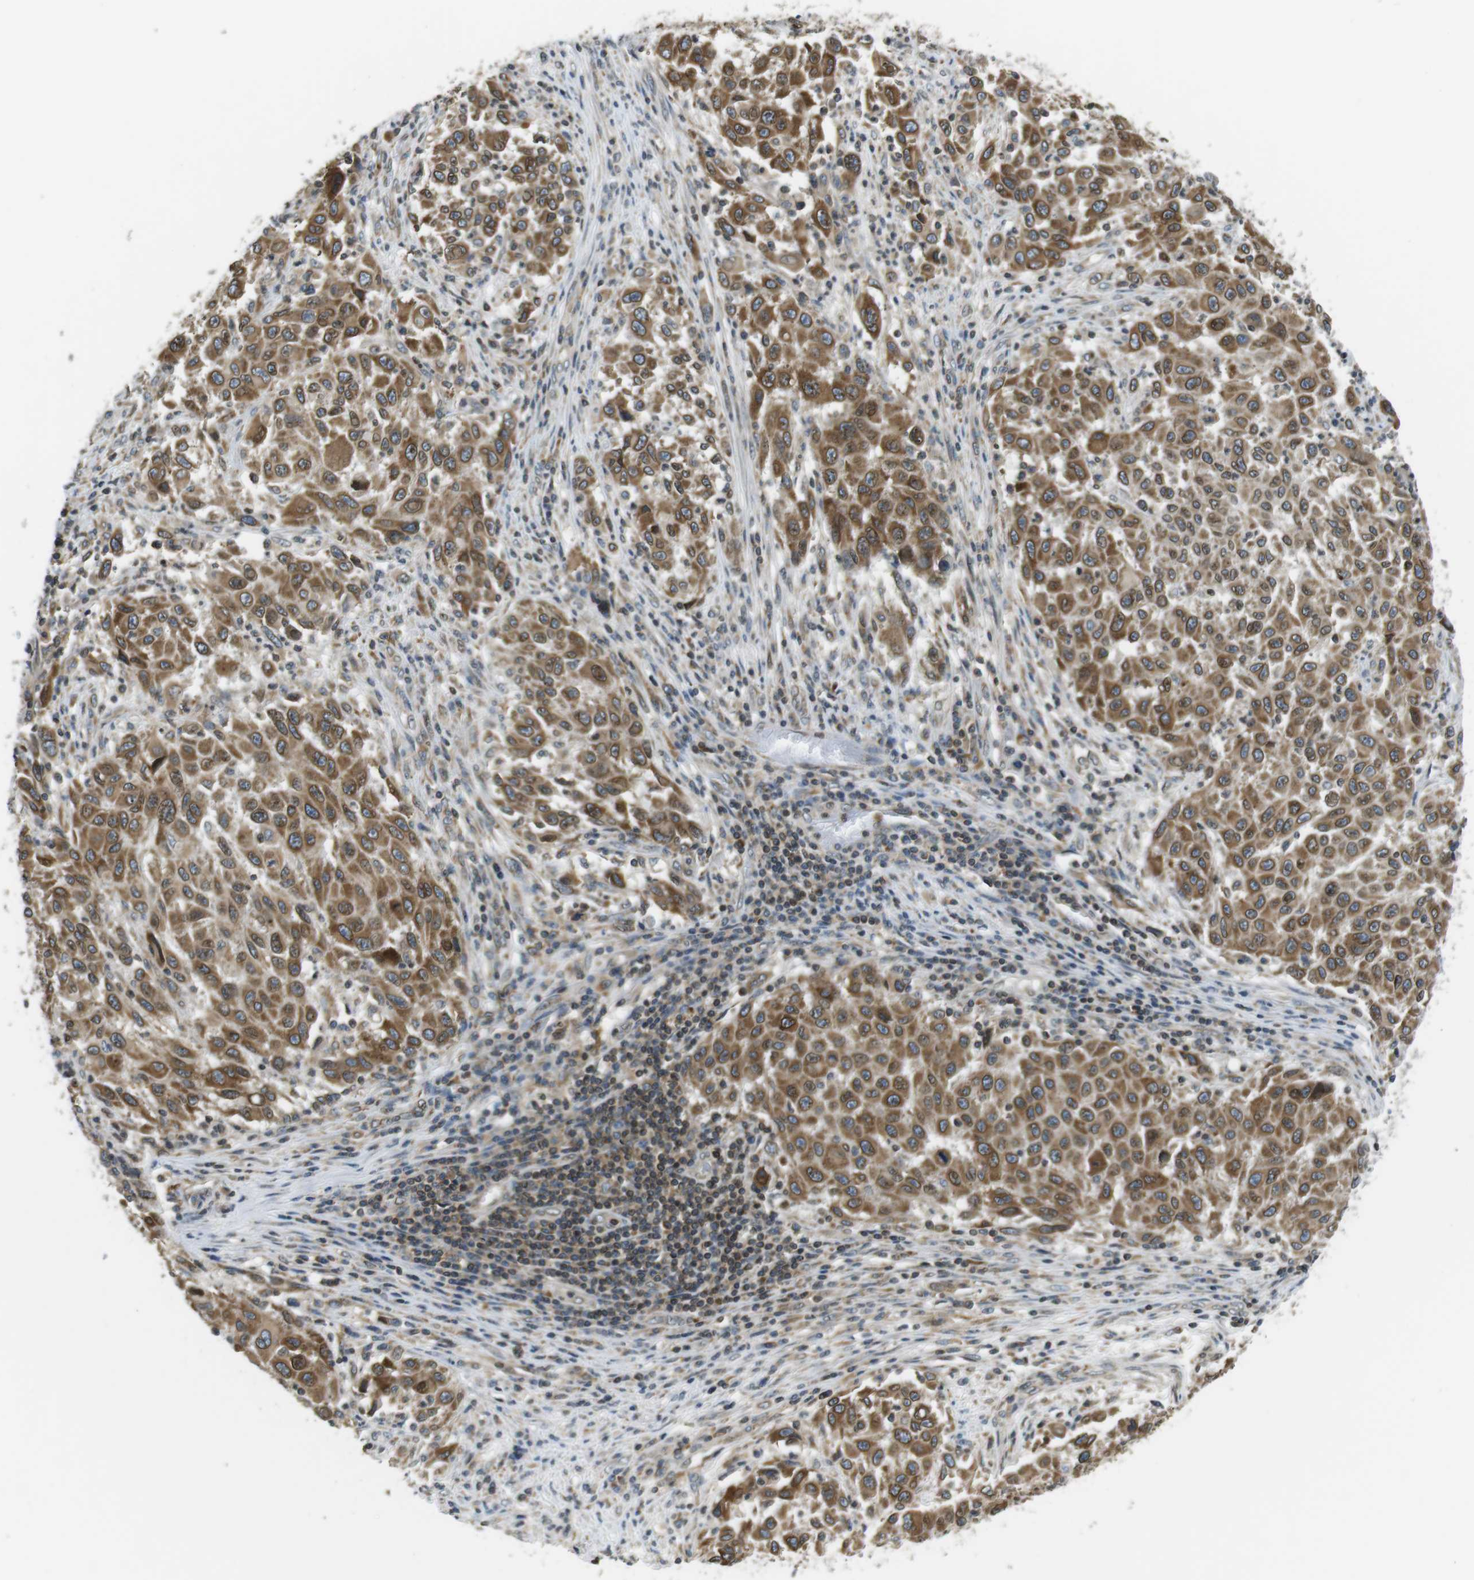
{"staining": {"intensity": "moderate", "quantity": ">75%", "location": "cytoplasmic/membranous,nuclear"}, "tissue": "melanoma", "cell_type": "Tumor cells", "image_type": "cancer", "snomed": [{"axis": "morphology", "description": "Malignant melanoma, Metastatic site"}, {"axis": "topography", "description": "Lymph node"}], "caption": "Immunohistochemical staining of malignant melanoma (metastatic site) exhibits moderate cytoplasmic/membranous and nuclear protein expression in approximately >75% of tumor cells.", "gene": "TMX4", "patient": {"sex": "male", "age": 61}}